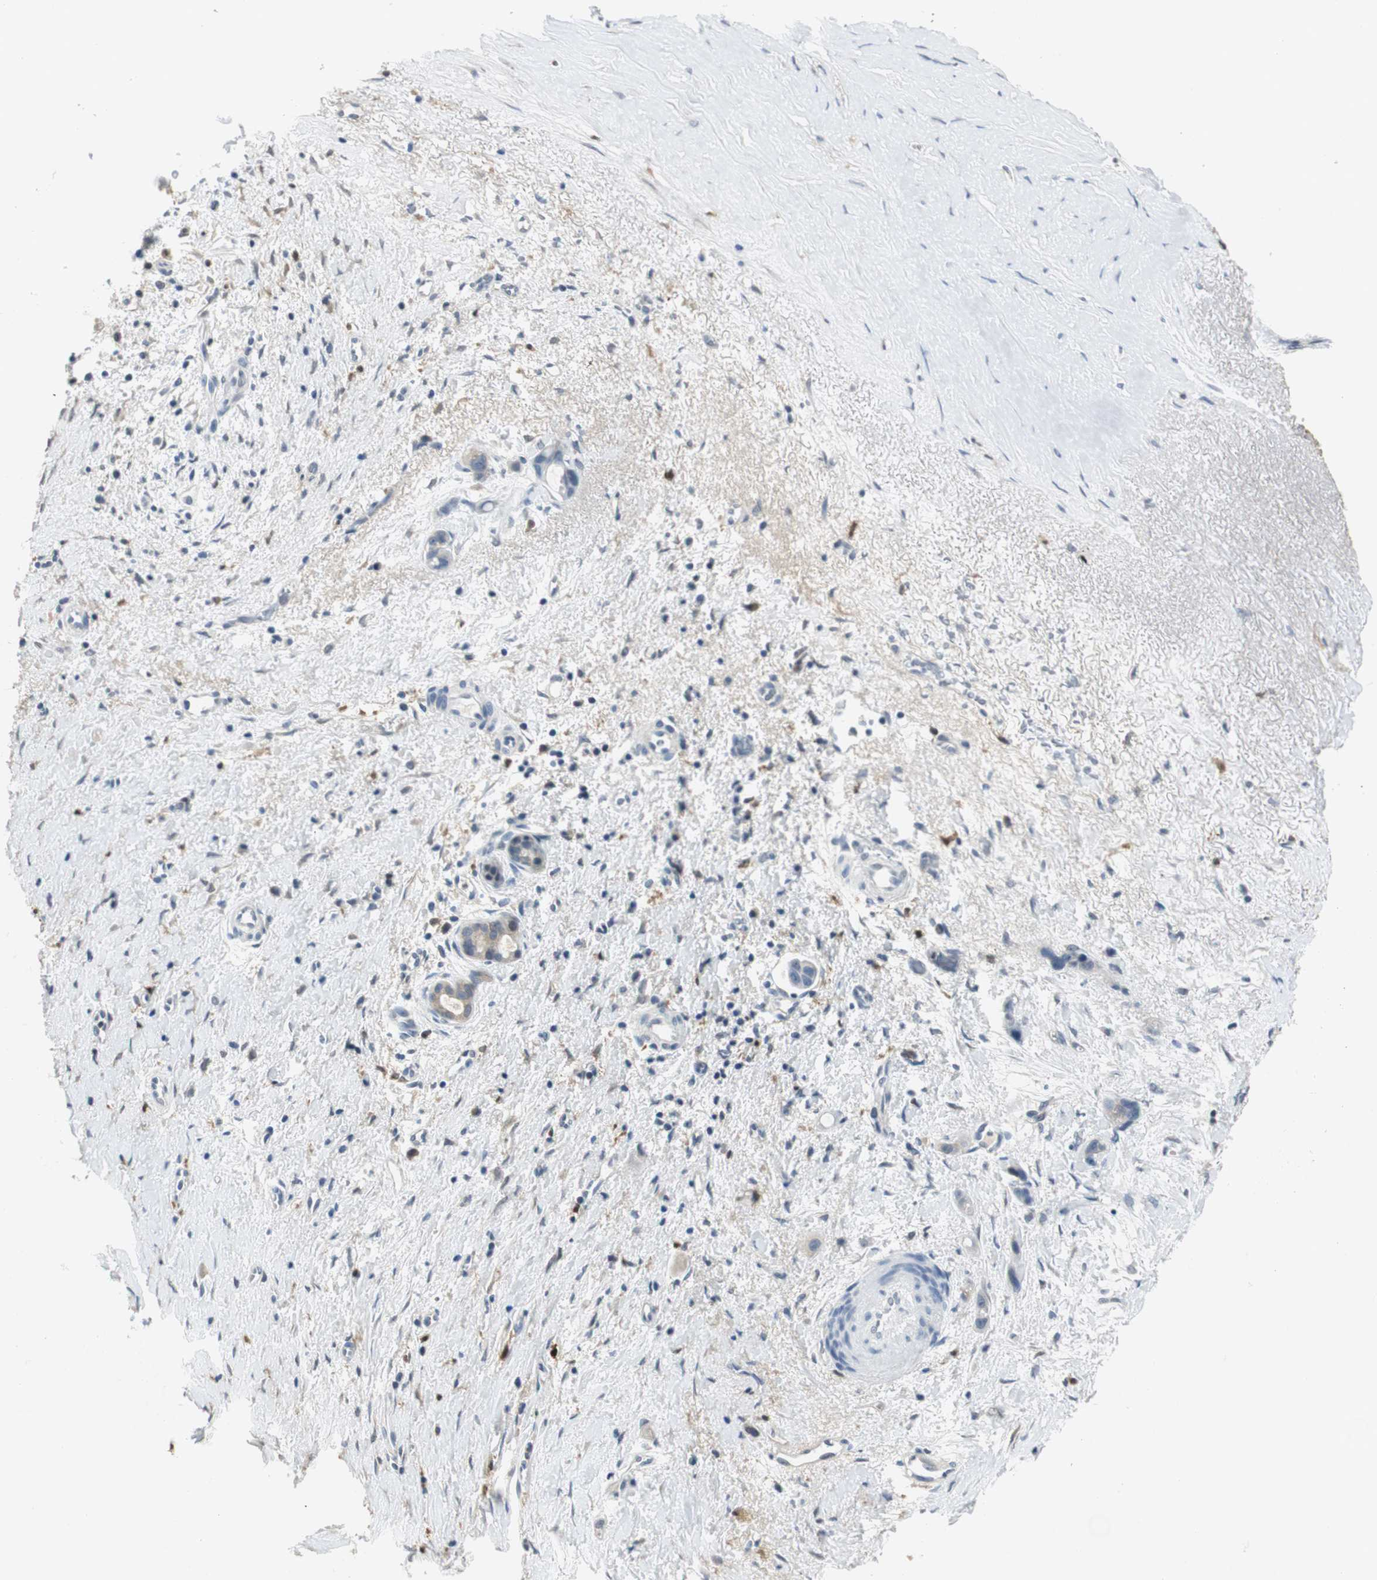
{"staining": {"intensity": "negative", "quantity": "none", "location": "none"}, "tissue": "liver cancer", "cell_type": "Tumor cells", "image_type": "cancer", "snomed": [{"axis": "morphology", "description": "Cholangiocarcinoma"}, {"axis": "topography", "description": "Liver"}], "caption": "Immunohistochemistry histopathology image of neoplastic tissue: human cholangiocarcinoma (liver) stained with DAB (3,3'-diaminobenzidine) shows no significant protein positivity in tumor cells.", "gene": "ME1", "patient": {"sex": "female", "age": 65}}